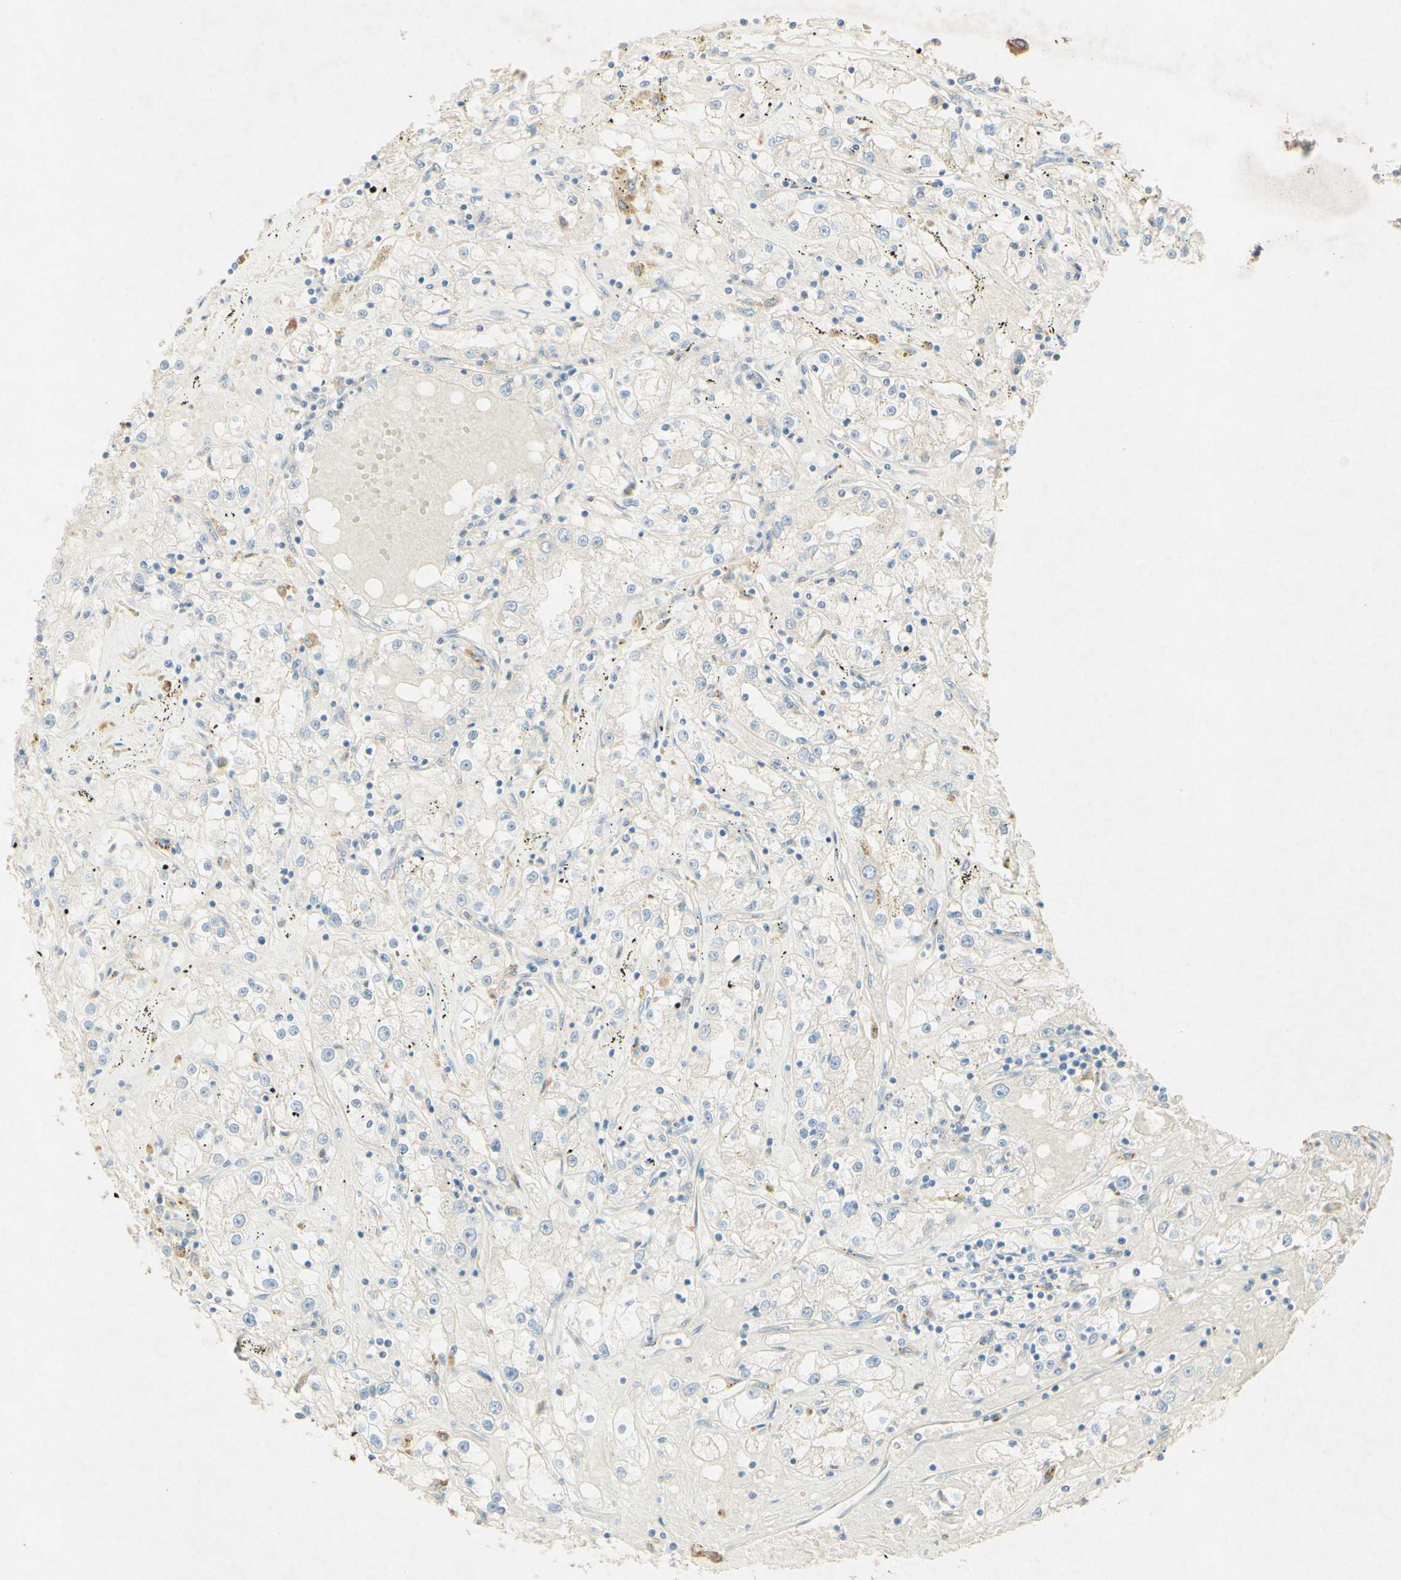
{"staining": {"intensity": "negative", "quantity": "none", "location": "none"}, "tissue": "renal cancer", "cell_type": "Tumor cells", "image_type": "cancer", "snomed": [{"axis": "morphology", "description": "Adenocarcinoma, NOS"}, {"axis": "topography", "description": "Kidney"}], "caption": "IHC photomicrograph of neoplastic tissue: human renal cancer (adenocarcinoma) stained with DAB displays no significant protein positivity in tumor cells.", "gene": "MTM1", "patient": {"sex": "male", "age": 56}}